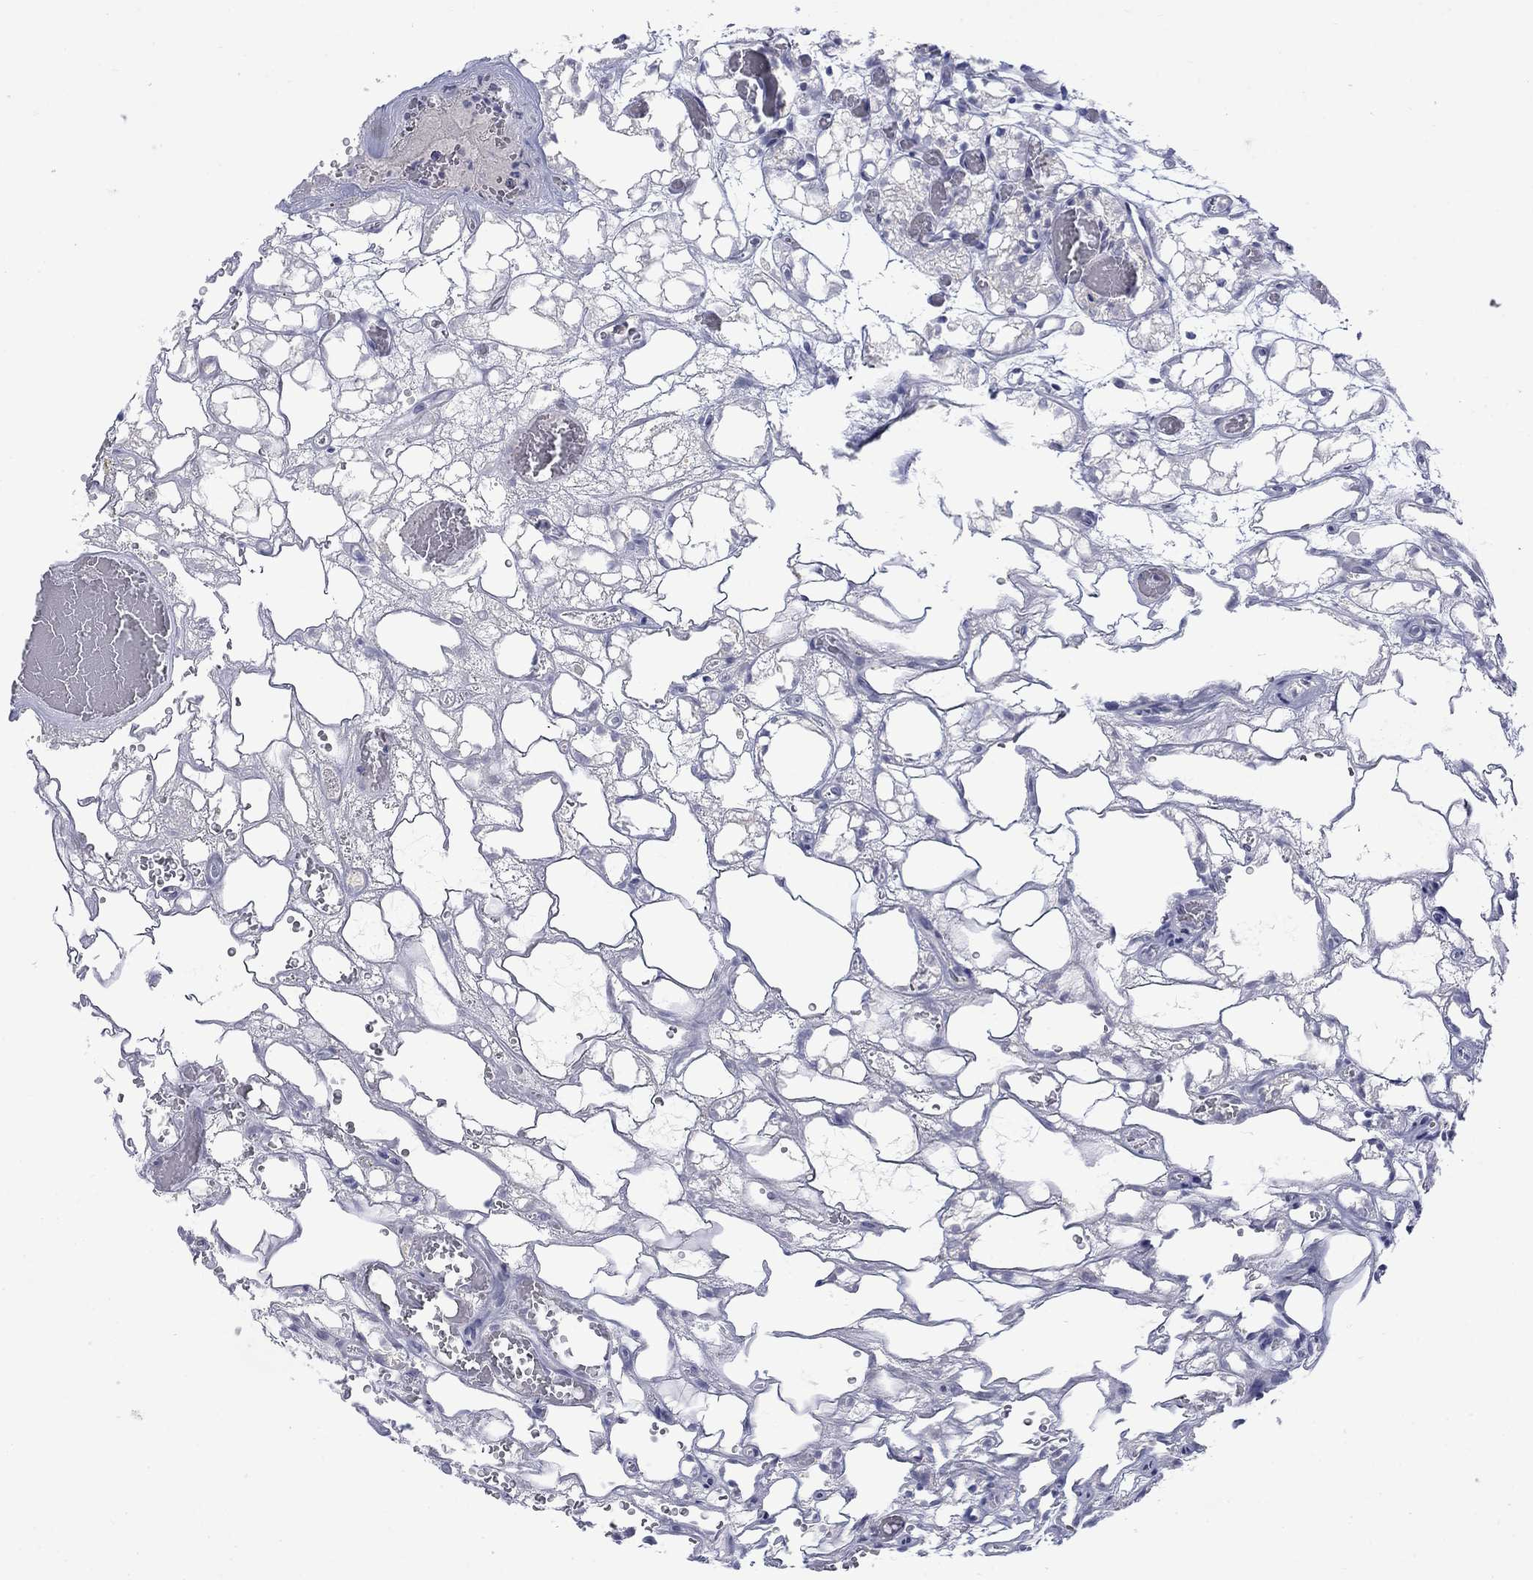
{"staining": {"intensity": "negative", "quantity": "none", "location": "none"}, "tissue": "renal cancer", "cell_type": "Tumor cells", "image_type": "cancer", "snomed": [{"axis": "morphology", "description": "Adenocarcinoma, NOS"}, {"axis": "topography", "description": "Kidney"}], "caption": "This is a image of immunohistochemistry staining of renal cancer, which shows no expression in tumor cells. The staining was performed using DAB to visualize the protein expression in brown, while the nuclei were stained in blue with hematoxylin (Magnification: 20x).", "gene": "KCNJ16", "patient": {"sex": "female", "age": 69}}